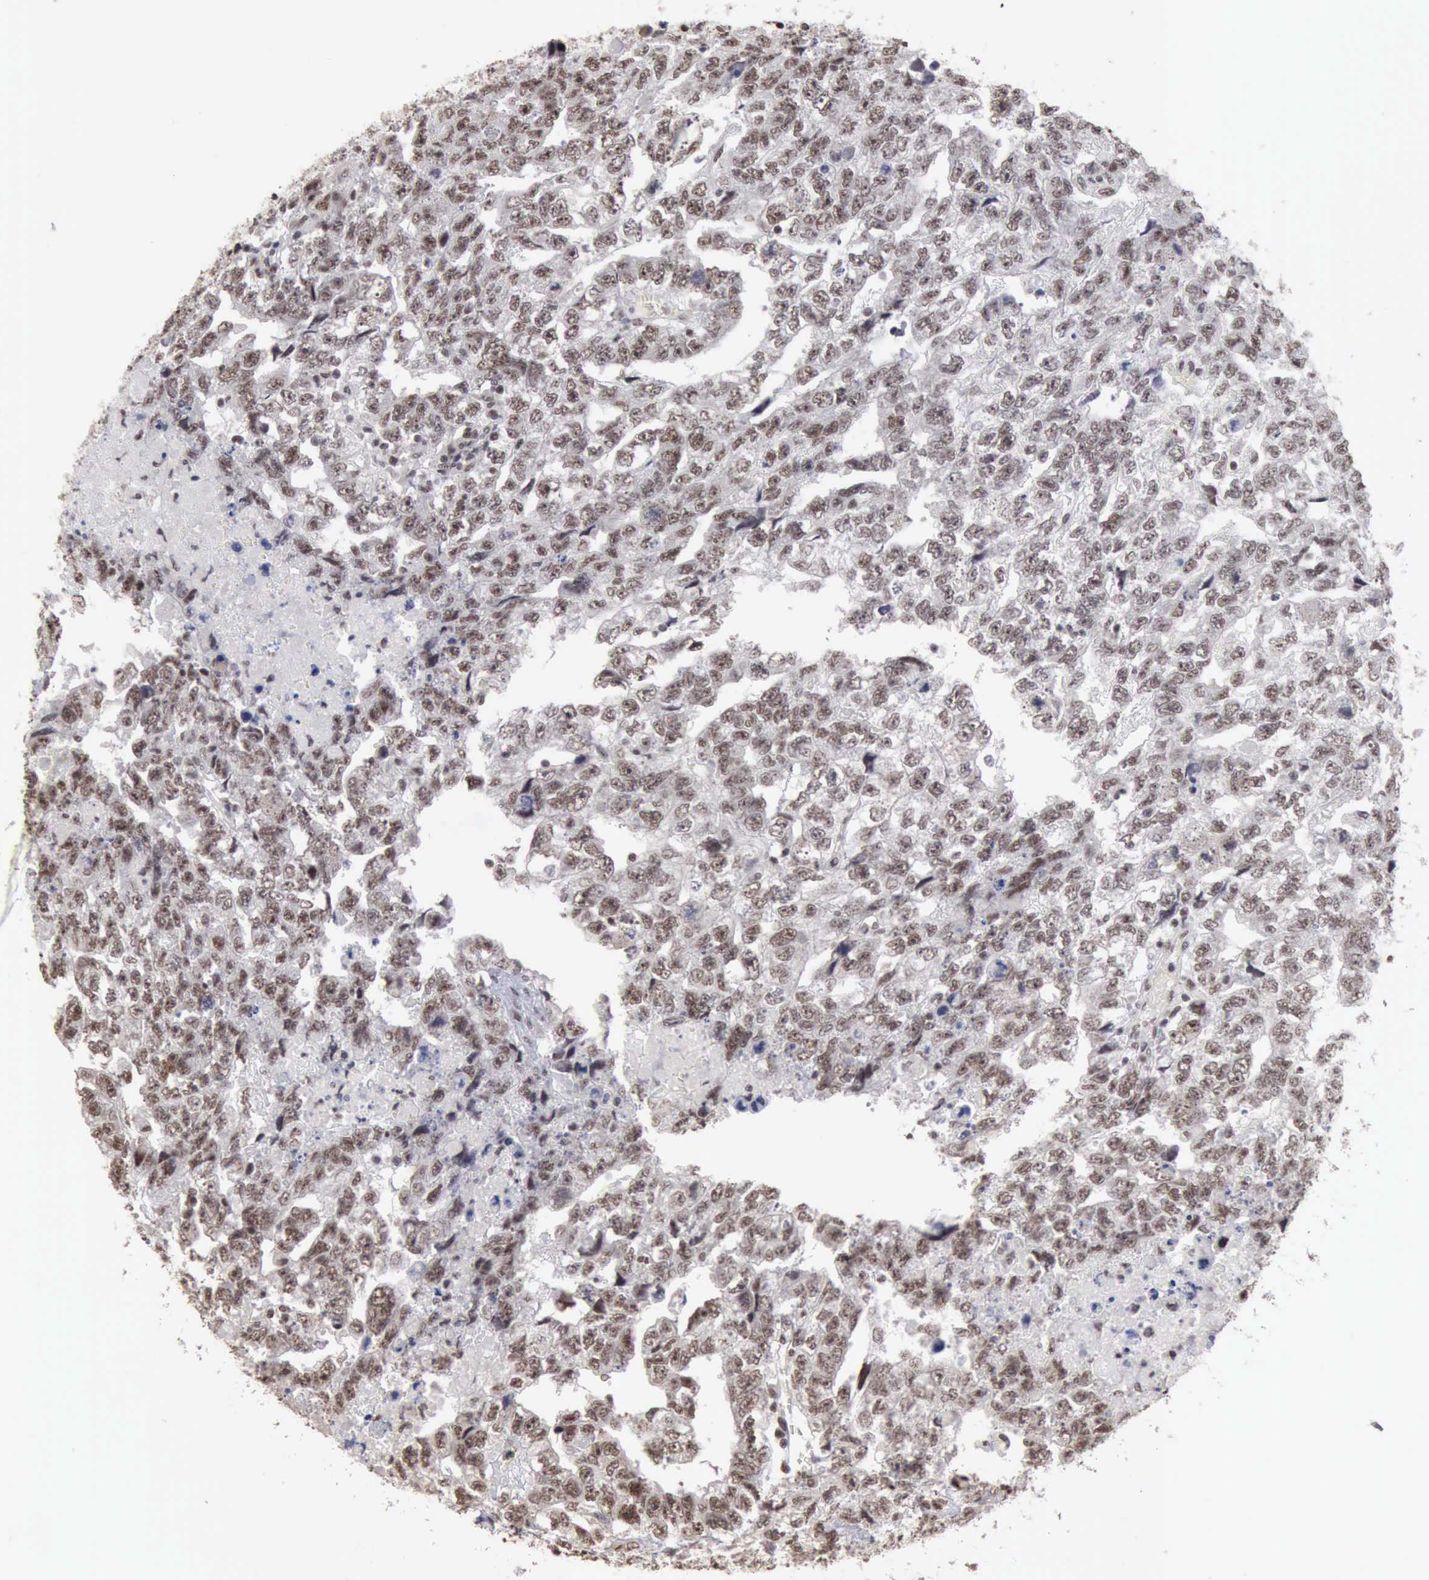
{"staining": {"intensity": "weak", "quantity": ">75%", "location": "nuclear"}, "tissue": "testis cancer", "cell_type": "Tumor cells", "image_type": "cancer", "snomed": [{"axis": "morphology", "description": "Carcinoma, Embryonal, NOS"}, {"axis": "topography", "description": "Testis"}], "caption": "IHC histopathology image of neoplastic tissue: human embryonal carcinoma (testis) stained using immunohistochemistry (IHC) shows low levels of weak protein expression localized specifically in the nuclear of tumor cells, appearing as a nuclear brown color.", "gene": "TAF1", "patient": {"sex": "male", "age": 36}}